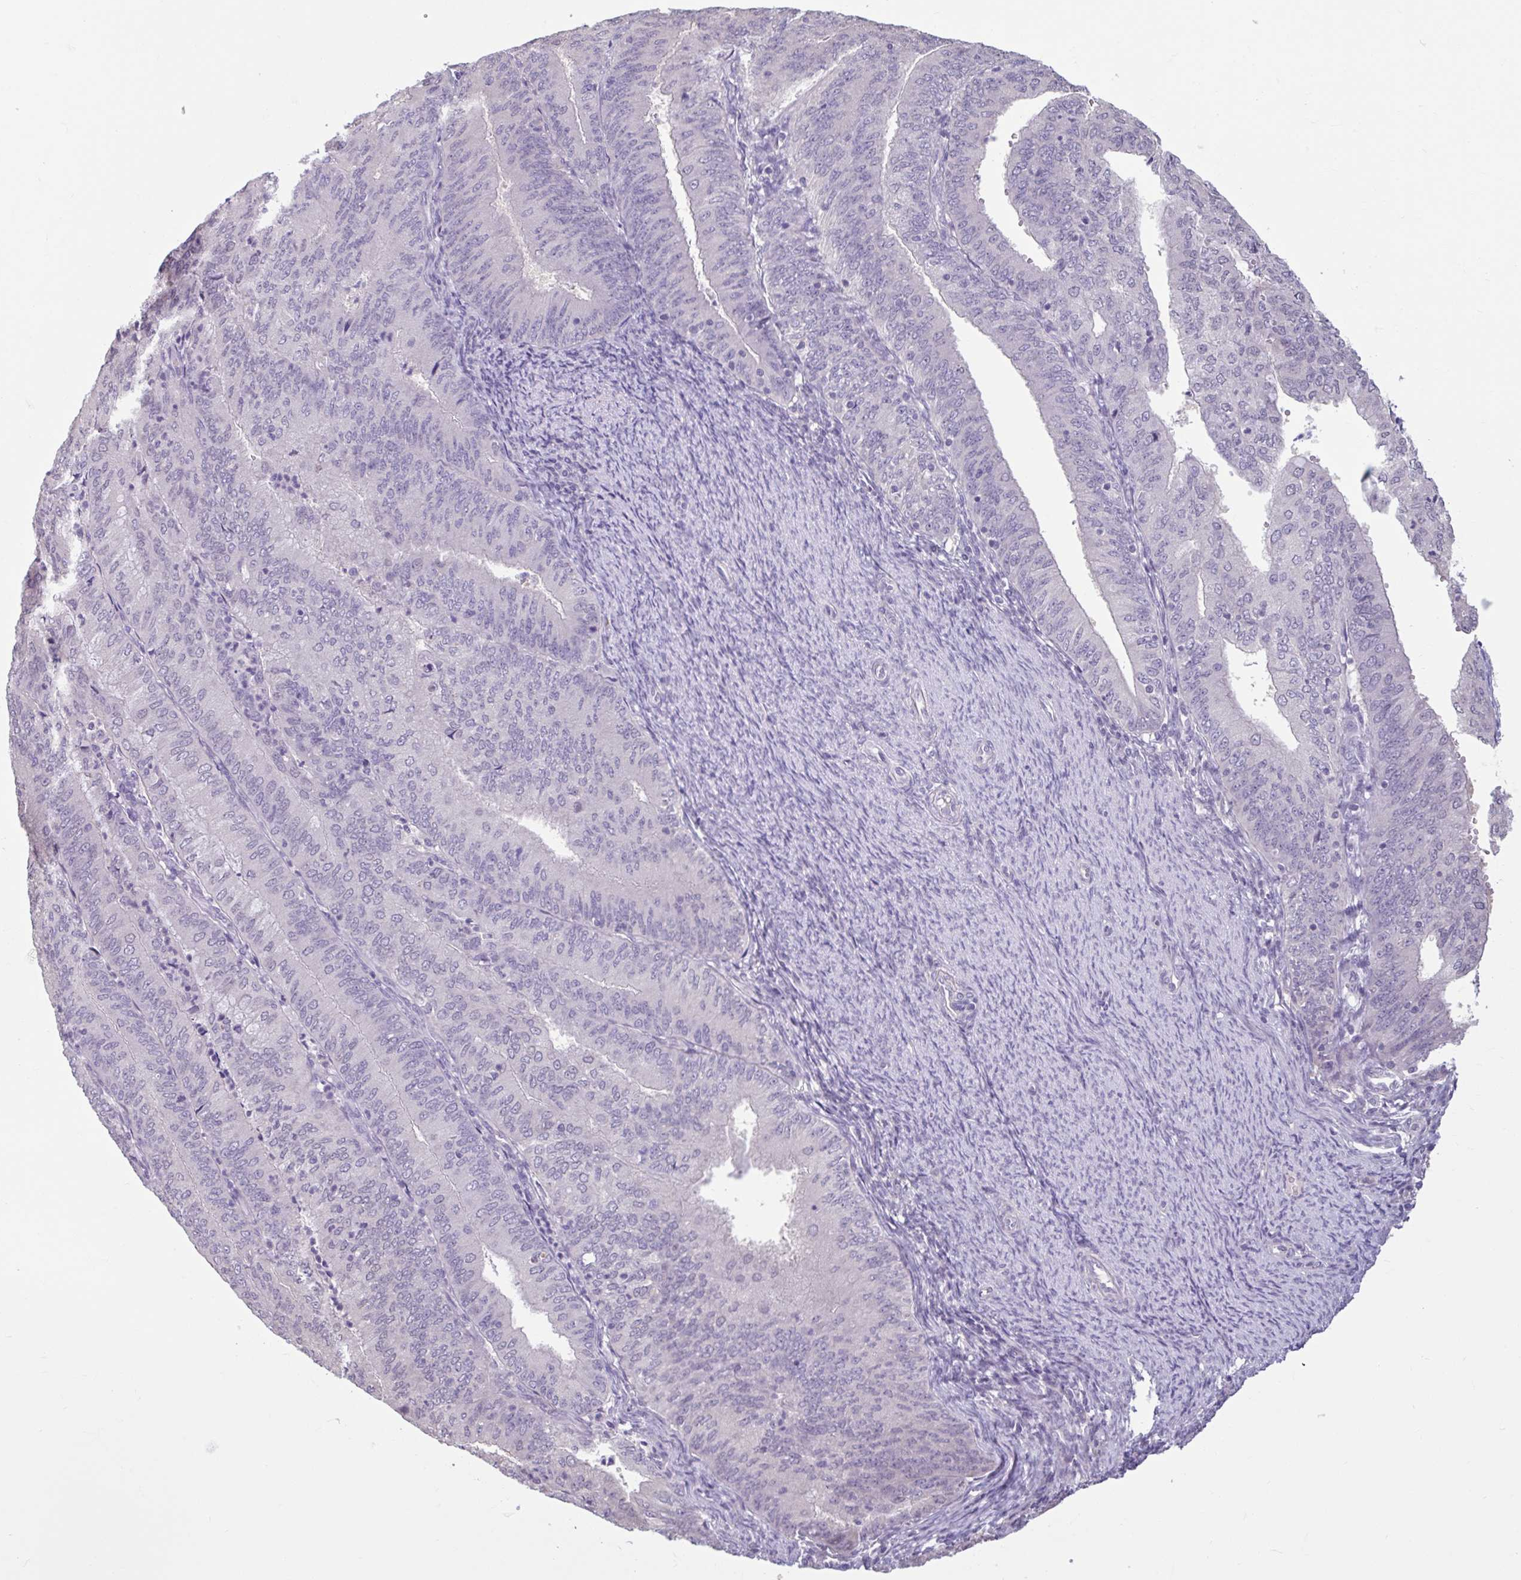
{"staining": {"intensity": "negative", "quantity": "none", "location": "none"}, "tissue": "endometrial cancer", "cell_type": "Tumor cells", "image_type": "cancer", "snomed": [{"axis": "morphology", "description": "Adenocarcinoma, NOS"}, {"axis": "topography", "description": "Endometrium"}], "caption": "Protein analysis of endometrial cancer shows no significant staining in tumor cells.", "gene": "CDH19", "patient": {"sex": "female", "age": 57}}